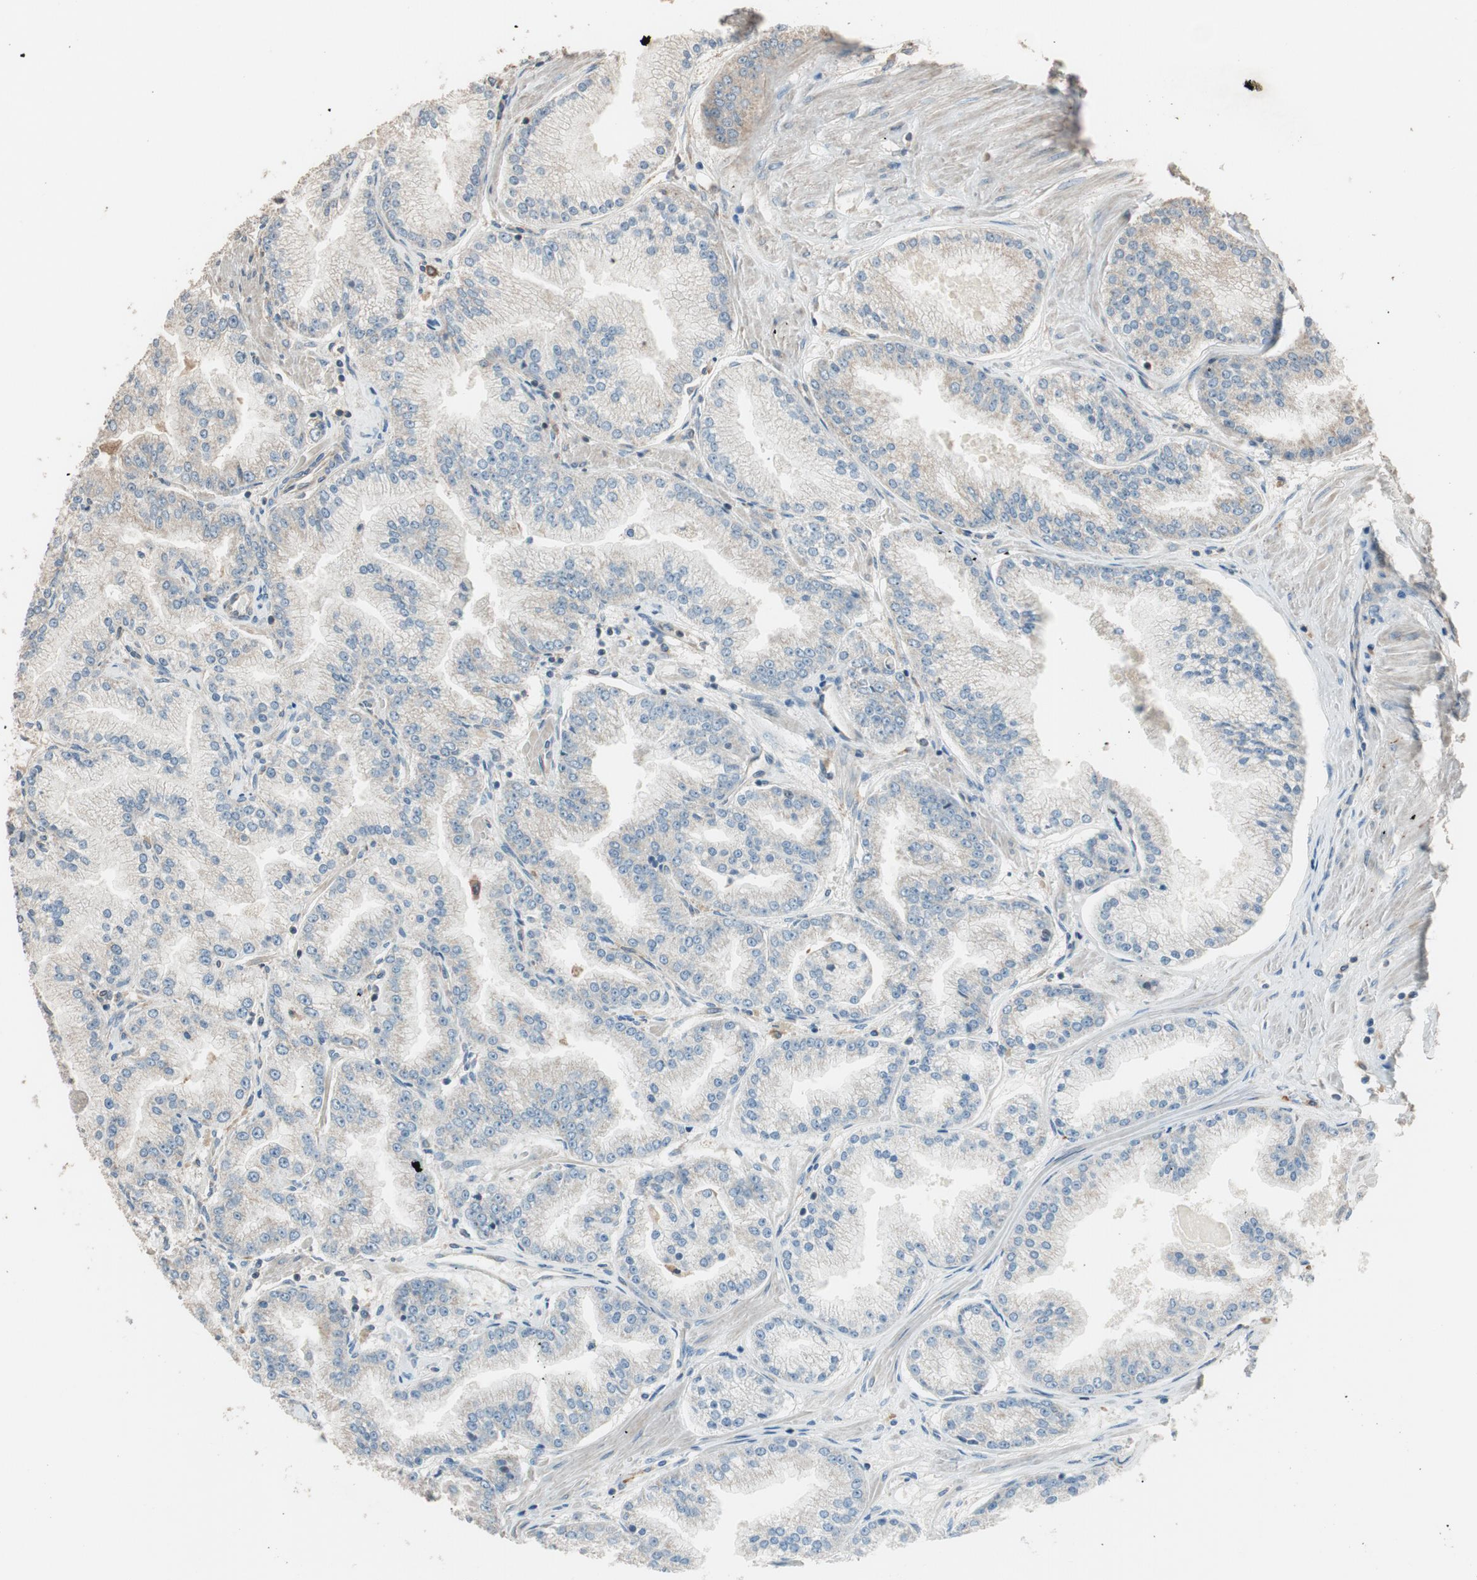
{"staining": {"intensity": "negative", "quantity": "none", "location": "none"}, "tissue": "prostate cancer", "cell_type": "Tumor cells", "image_type": "cancer", "snomed": [{"axis": "morphology", "description": "Adenocarcinoma, High grade"}, {"axis": "topography", "description": "Prostate"}], "caption": "Immunohistochemical staining of prostate high-grade adenocarcinoma shows no significant positivity in tumor cells.", "gene": "MST1R", "patient": {"sex": "male", "age": 61}}